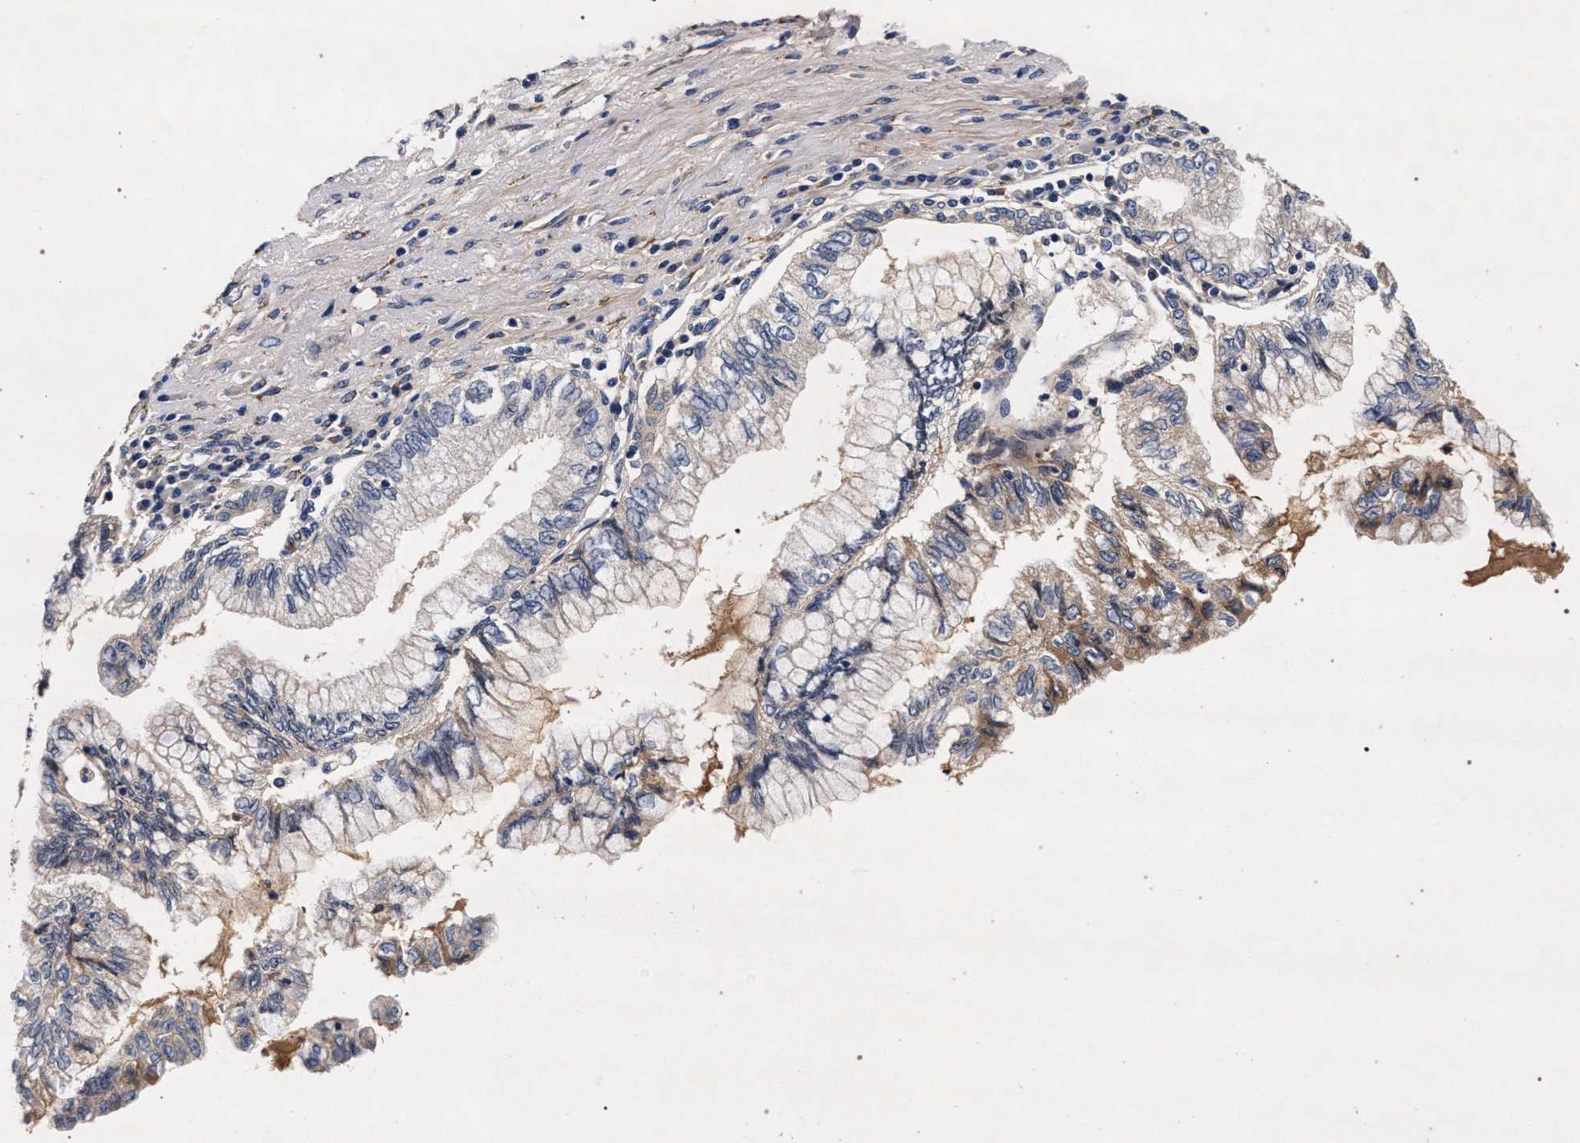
{"staining": {"intensity": "weak", "quantity": "<25%", "location": "cytoplasmic/membranous"}, "tissue": "pancreatic cancer", "cell_type": "Tumor cells", "image_type": "cancer", "snomed": [{"axis": "morphology", "description": "Adenocarcinoma, NOS"}, {"axis": "topography", "description": "Pancreas"}], "caption": "Immunohistochemistry (IHC) micrograph of pancreatic cancer (adenocarcinoma) stained for a protein (brown), which exhibits no expression in tumor cells.", "gene": "NEK7", "patient": {"sex": "female", "age": 73}}